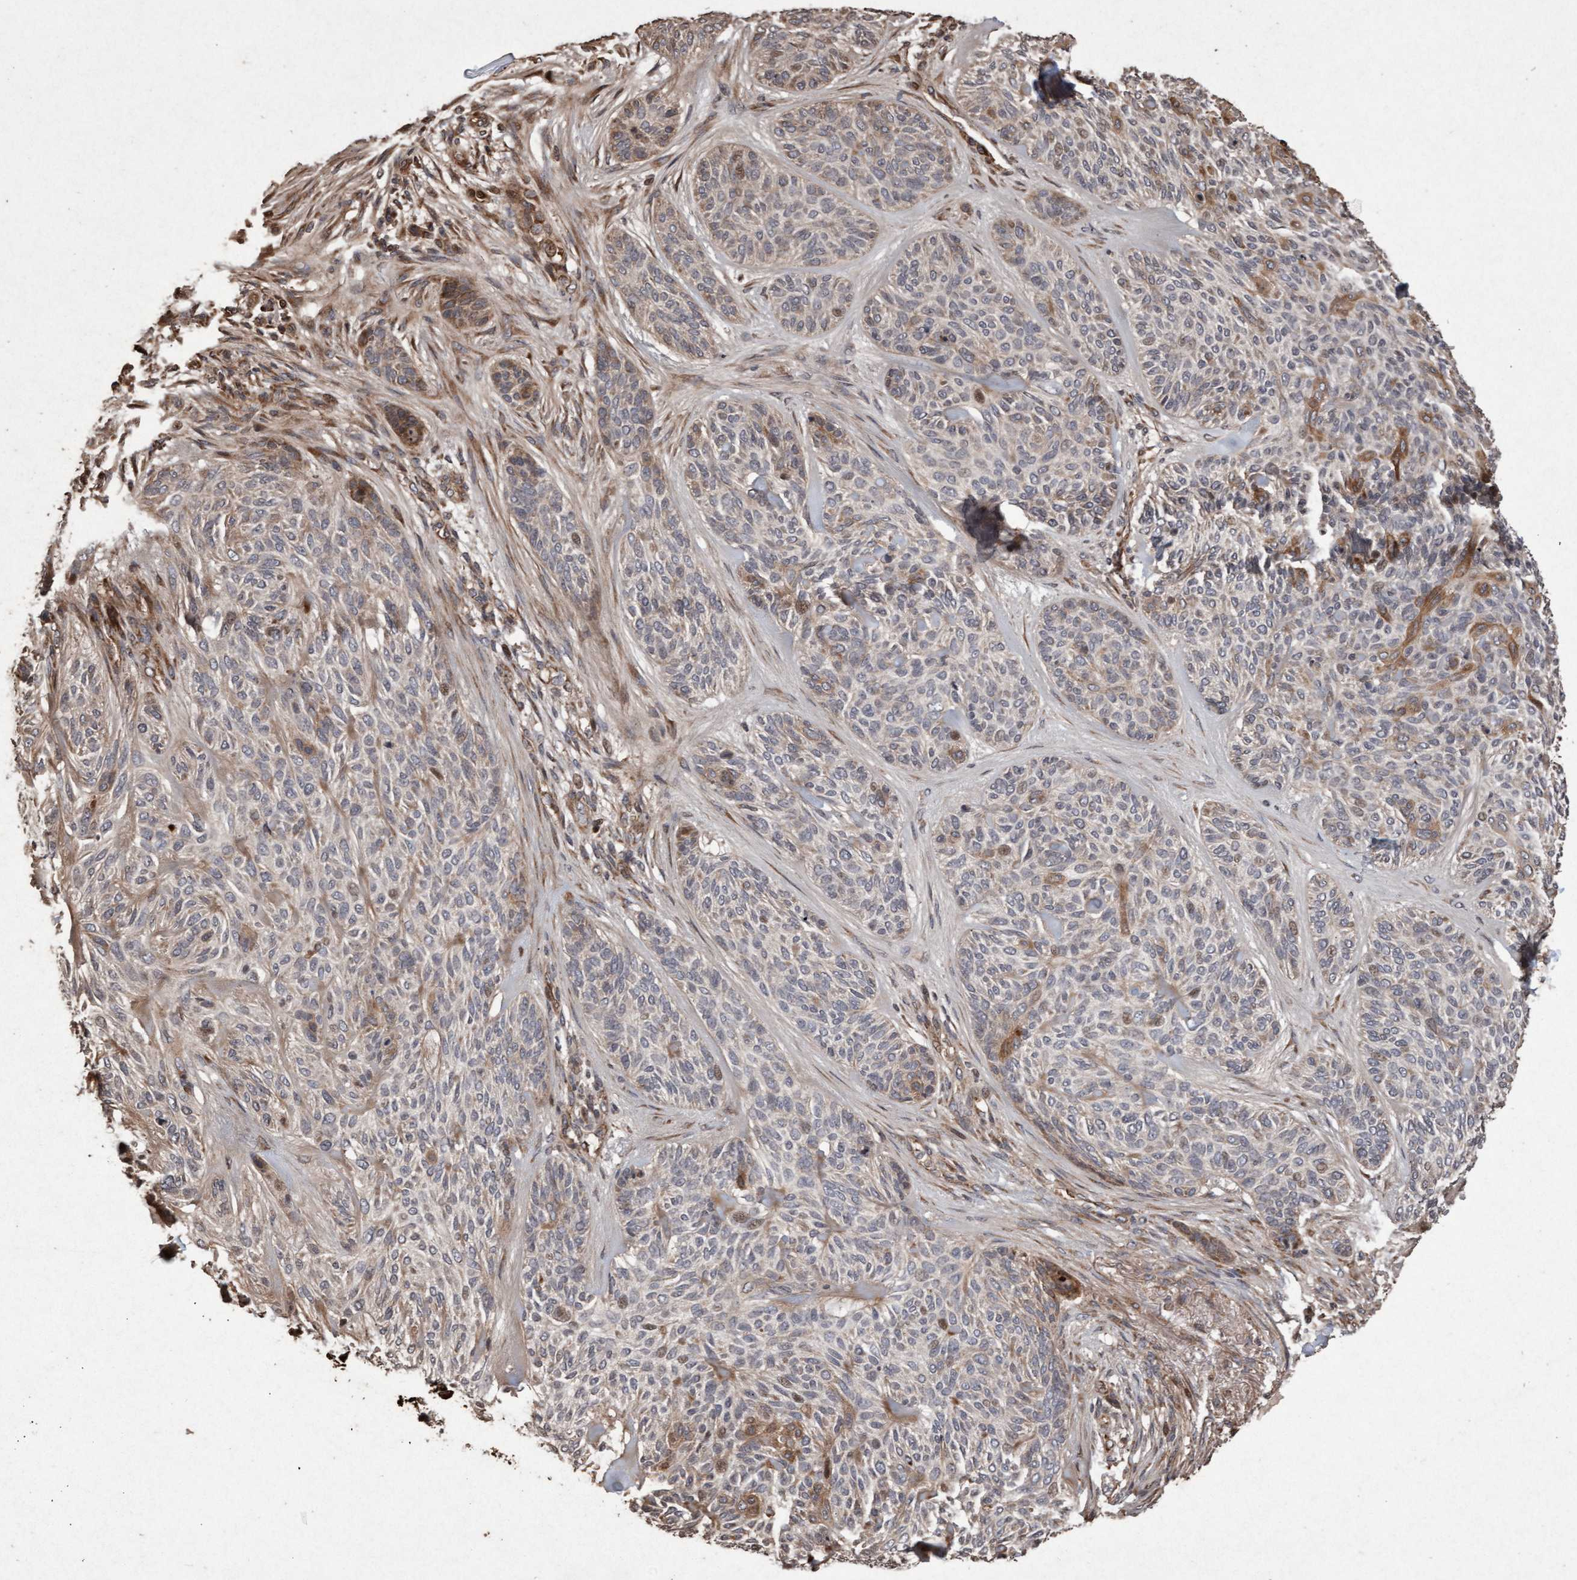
{"staining": {"intensity": "moderate", "quantity": "<25%", "location": "cytoplasmic/membranous"}, "tissue": "skin cancer", "cell_type": "Tumor cells", "image_type": "cancer", "snomed": [{"axis": "morphology", "description": "Basal cell carcinoma"}, {"axis": "topography", "description": "Skin"}], "caption": "The histopathology image exhibits immunohistochemical staining of skin cancer (basal cell carcinoma). There is moderate cytoplasmic/membranous expression is seen in approximately <25% of tumor cells.", "gene": "OSBP2", "patient": {"sex": "male", "age": 55}}